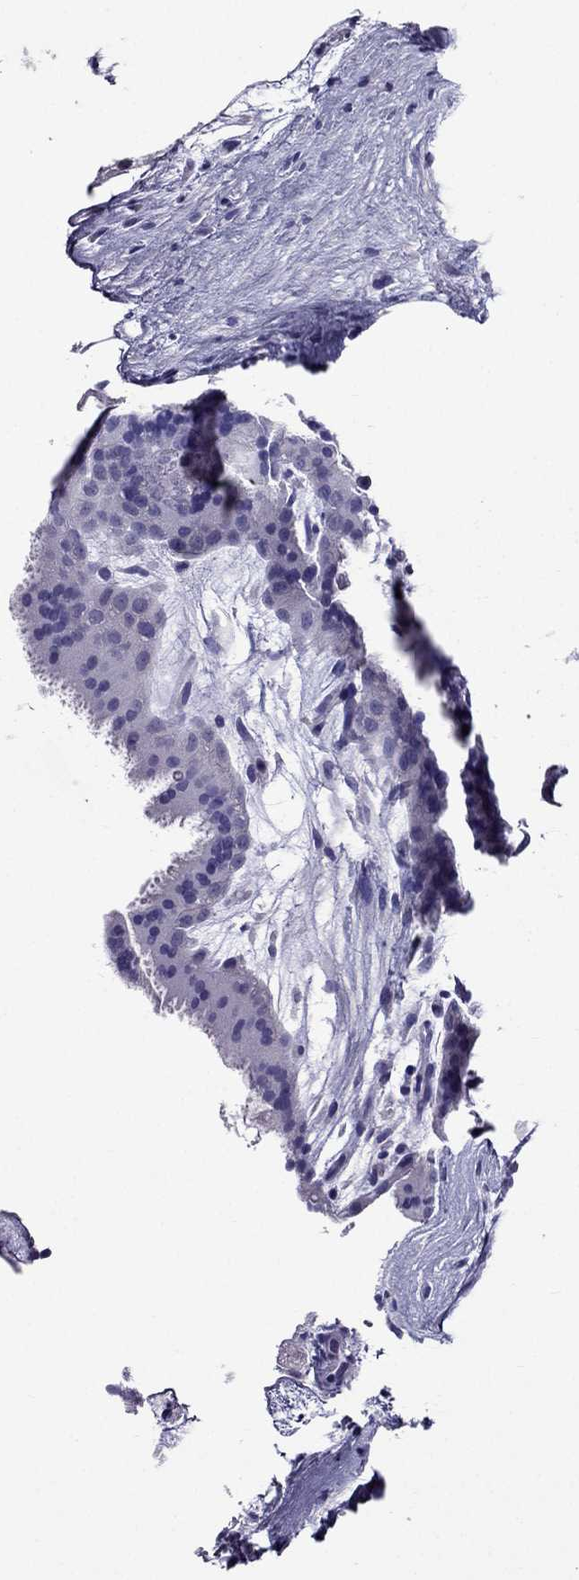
{"staining": {"intensity": "negative", "quantity": "none", "location": "none"}, "tissue": "placenta", "cell_type": "Decidual cells", "image_type": "normal", "snomed": [{"axis": "morphology", "description": "Normal tissue, NOS"}, {"axis": "topography", "description": "Placenta"}], "caption": "This image is of unremarkable placenta stained with immunohistochemistry (IHC) to label a protein in brown with the nuclei are counter-stained blue. There is no positivity in decidual cells.", "gene": "ZNF541", "patient": {"sex": "female", "age": 19}}